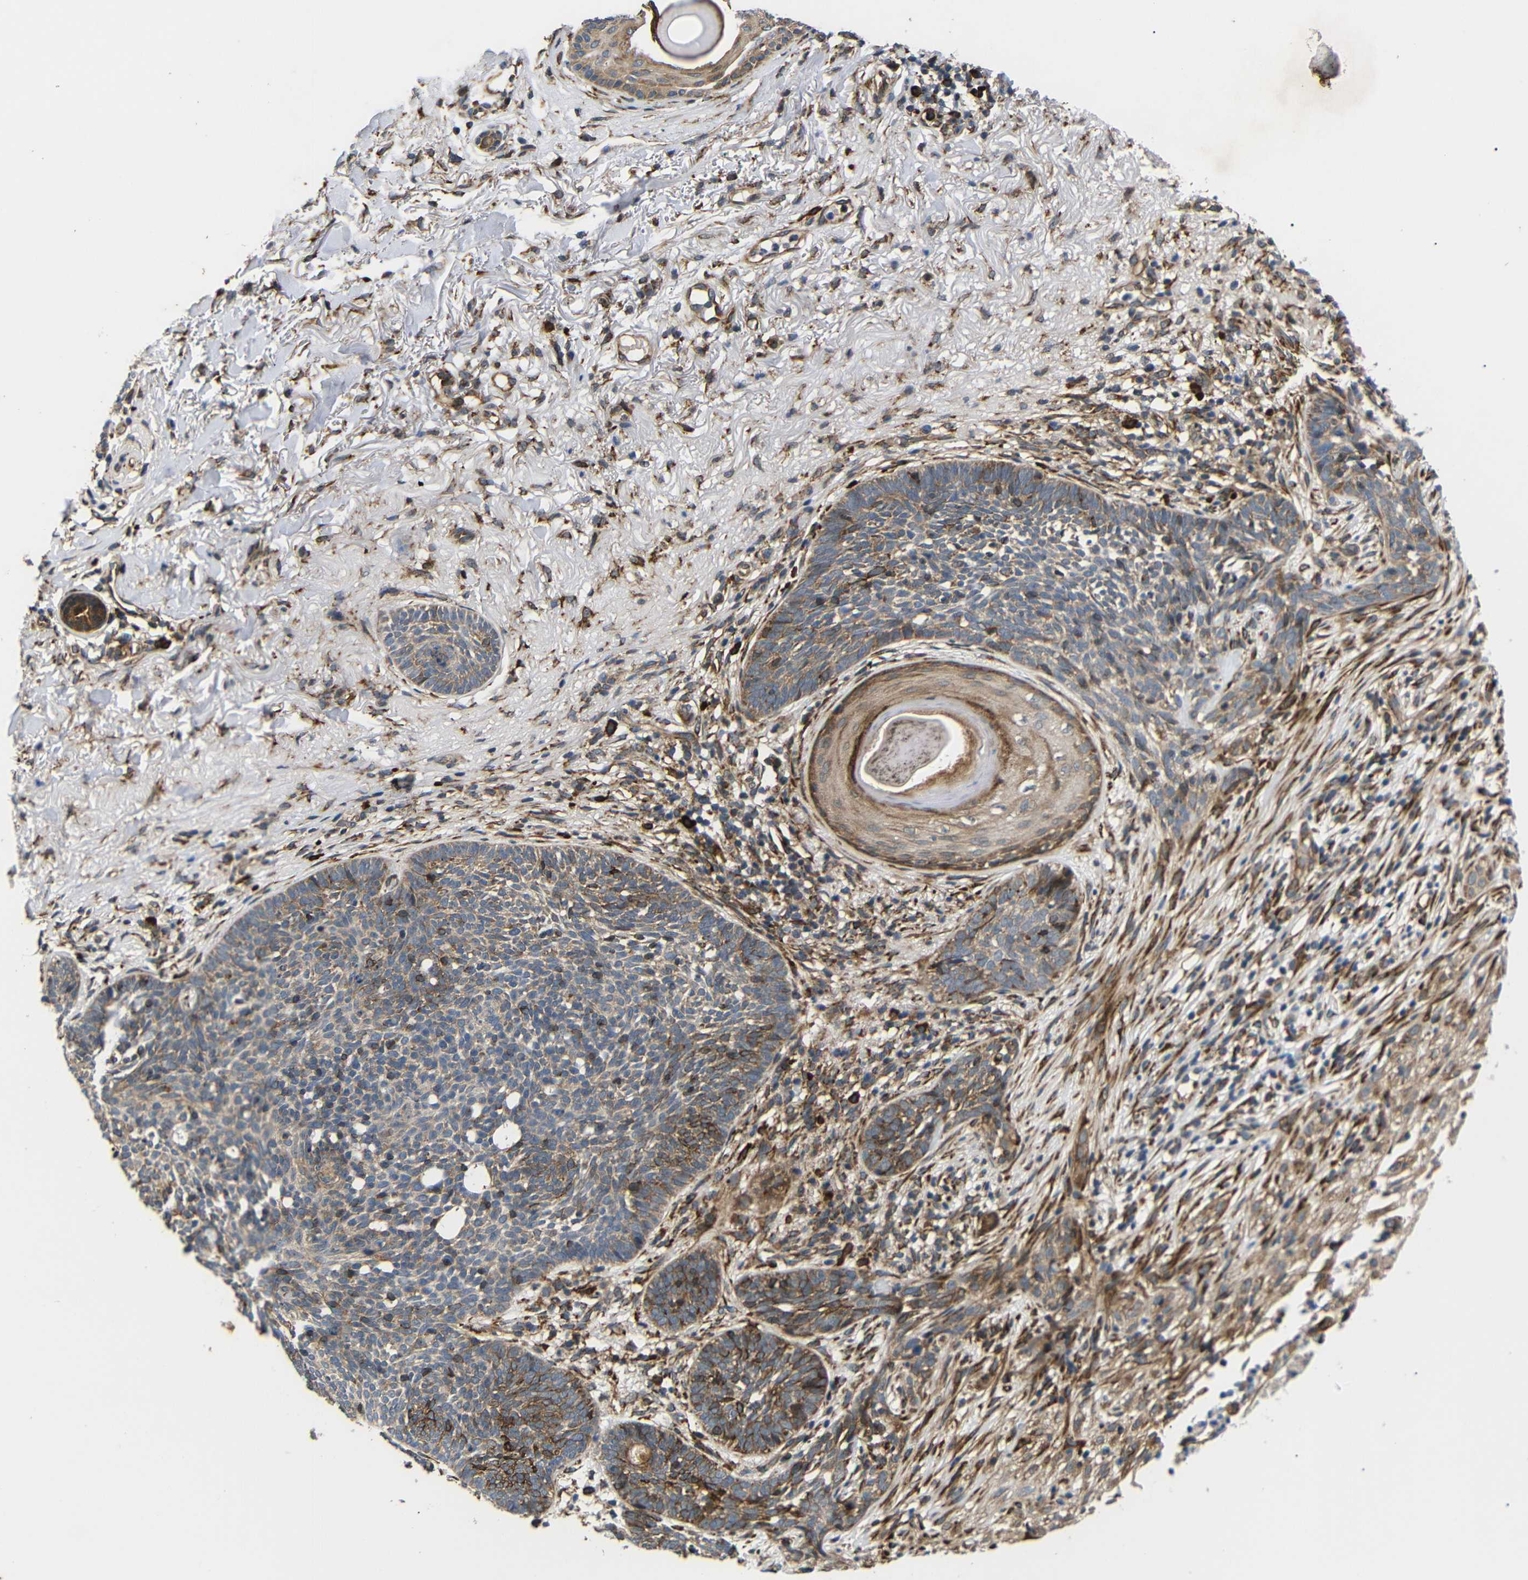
{"staining": {"intensity": "moderate", "quantity": "25%-75%", "location": "cytoplasmic/membranous"}, "tissue": "skin cancer", "cell_type": "Tumor cells", "image_type": "cancer", "snomed": [{"axis": "morphology", "description": "Basal cell carcinoma"}, {"axis": "topography", "description": "Skin"}], "caption": "DAB immunohistochemical staining of human skin cancer (basal cell carcinoma) exhibits moderate cytoplasmic/membranous protein staining in approximately 25%-75% of tumor cells.", "gene": "KANK4", "patient": {"sex": "female", "age": 70}}